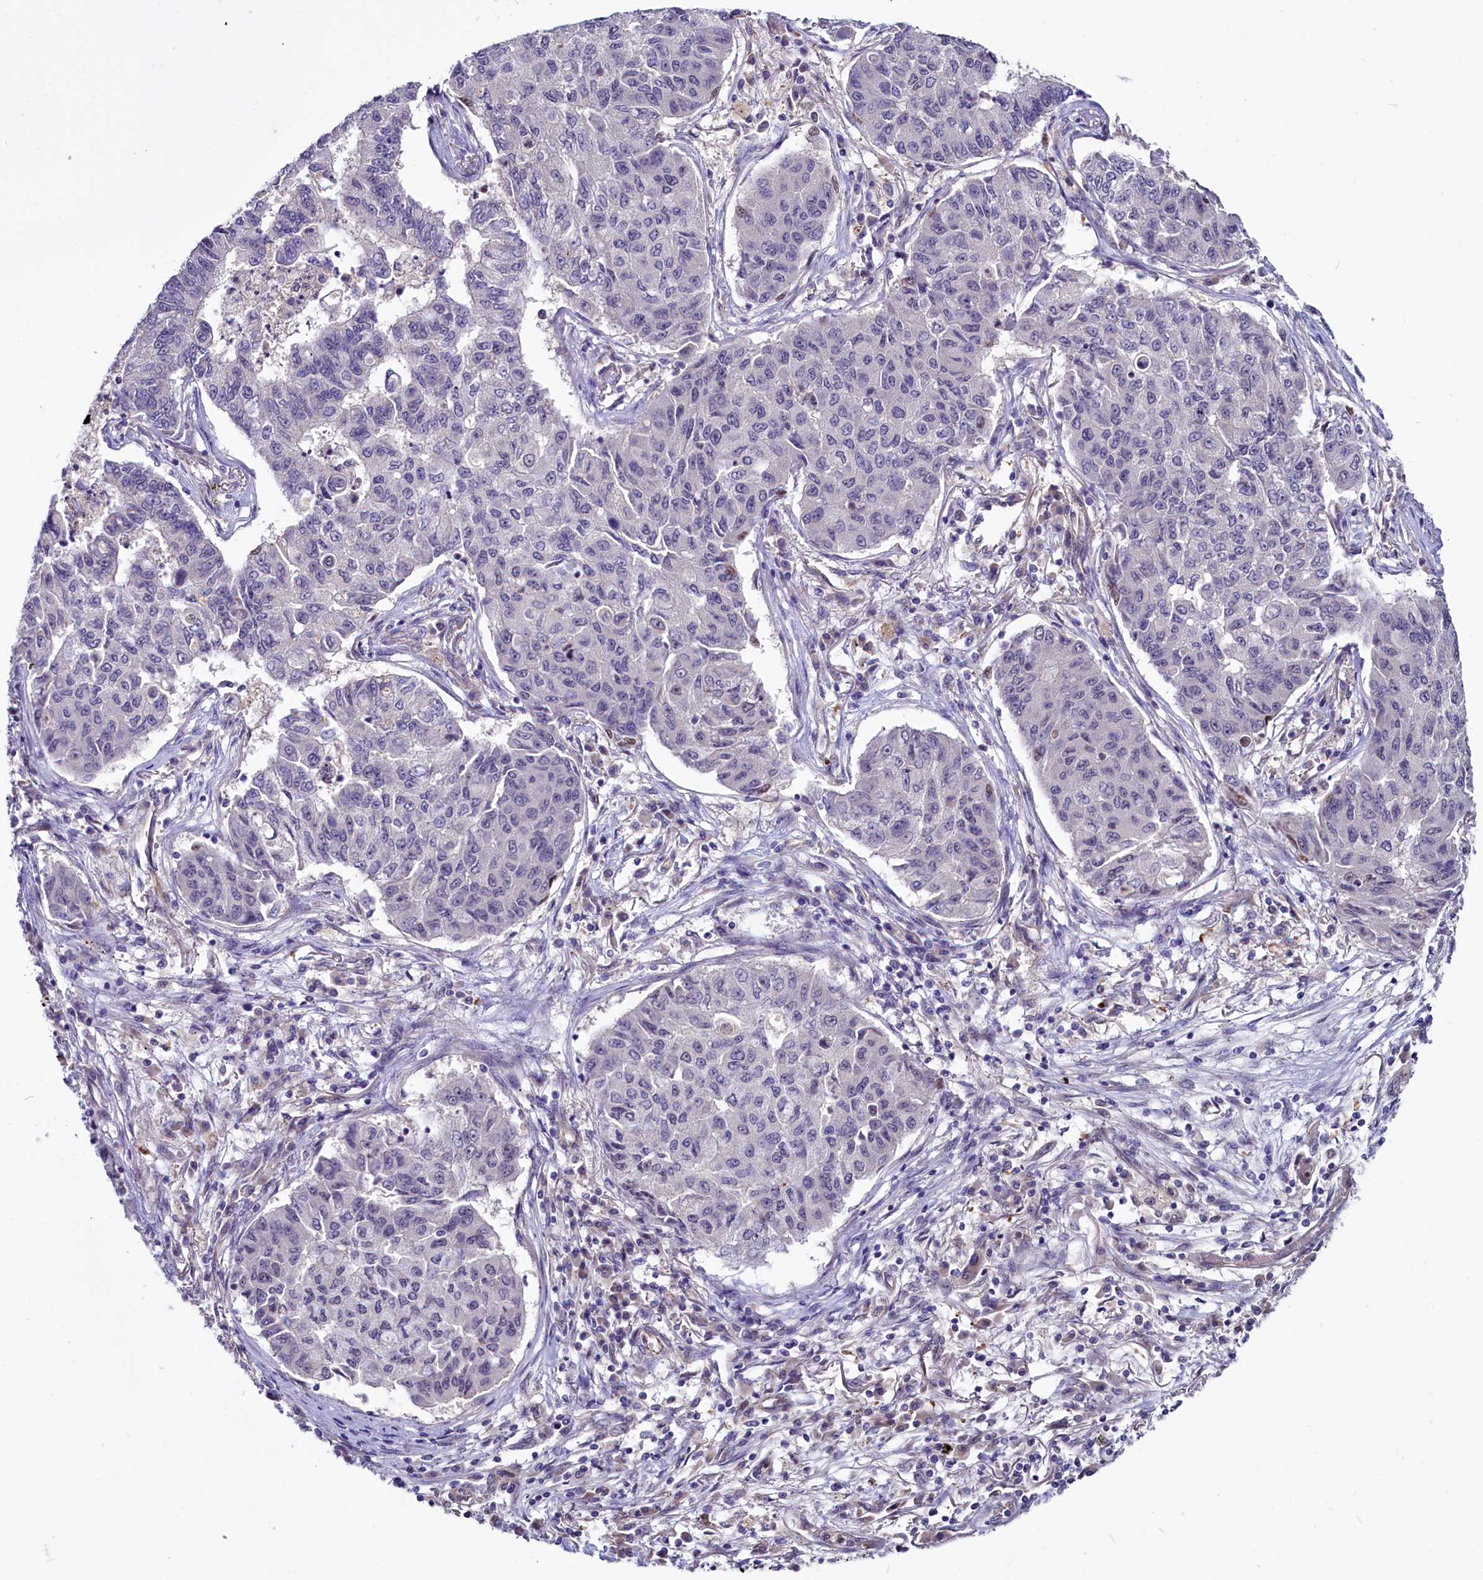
{"staining": {"intensity": "negative", "quantity": "none", "location": "none"}, "tissue": "lung cancer", "cell_type": "Tumor cells", "image_type": "cancer", "snomed": [{"axis": "morphology", "description": "Squamous cell carcinoma, NOS"}, {"axis": "topography", "description": "Lung"}], "caption": "This is an IHC histopathology image of lung squamous cell carcinoma. There is no expression in tumor cells.", "gene": "PDILT", "patient": {"sex": "male", "age": 74}}